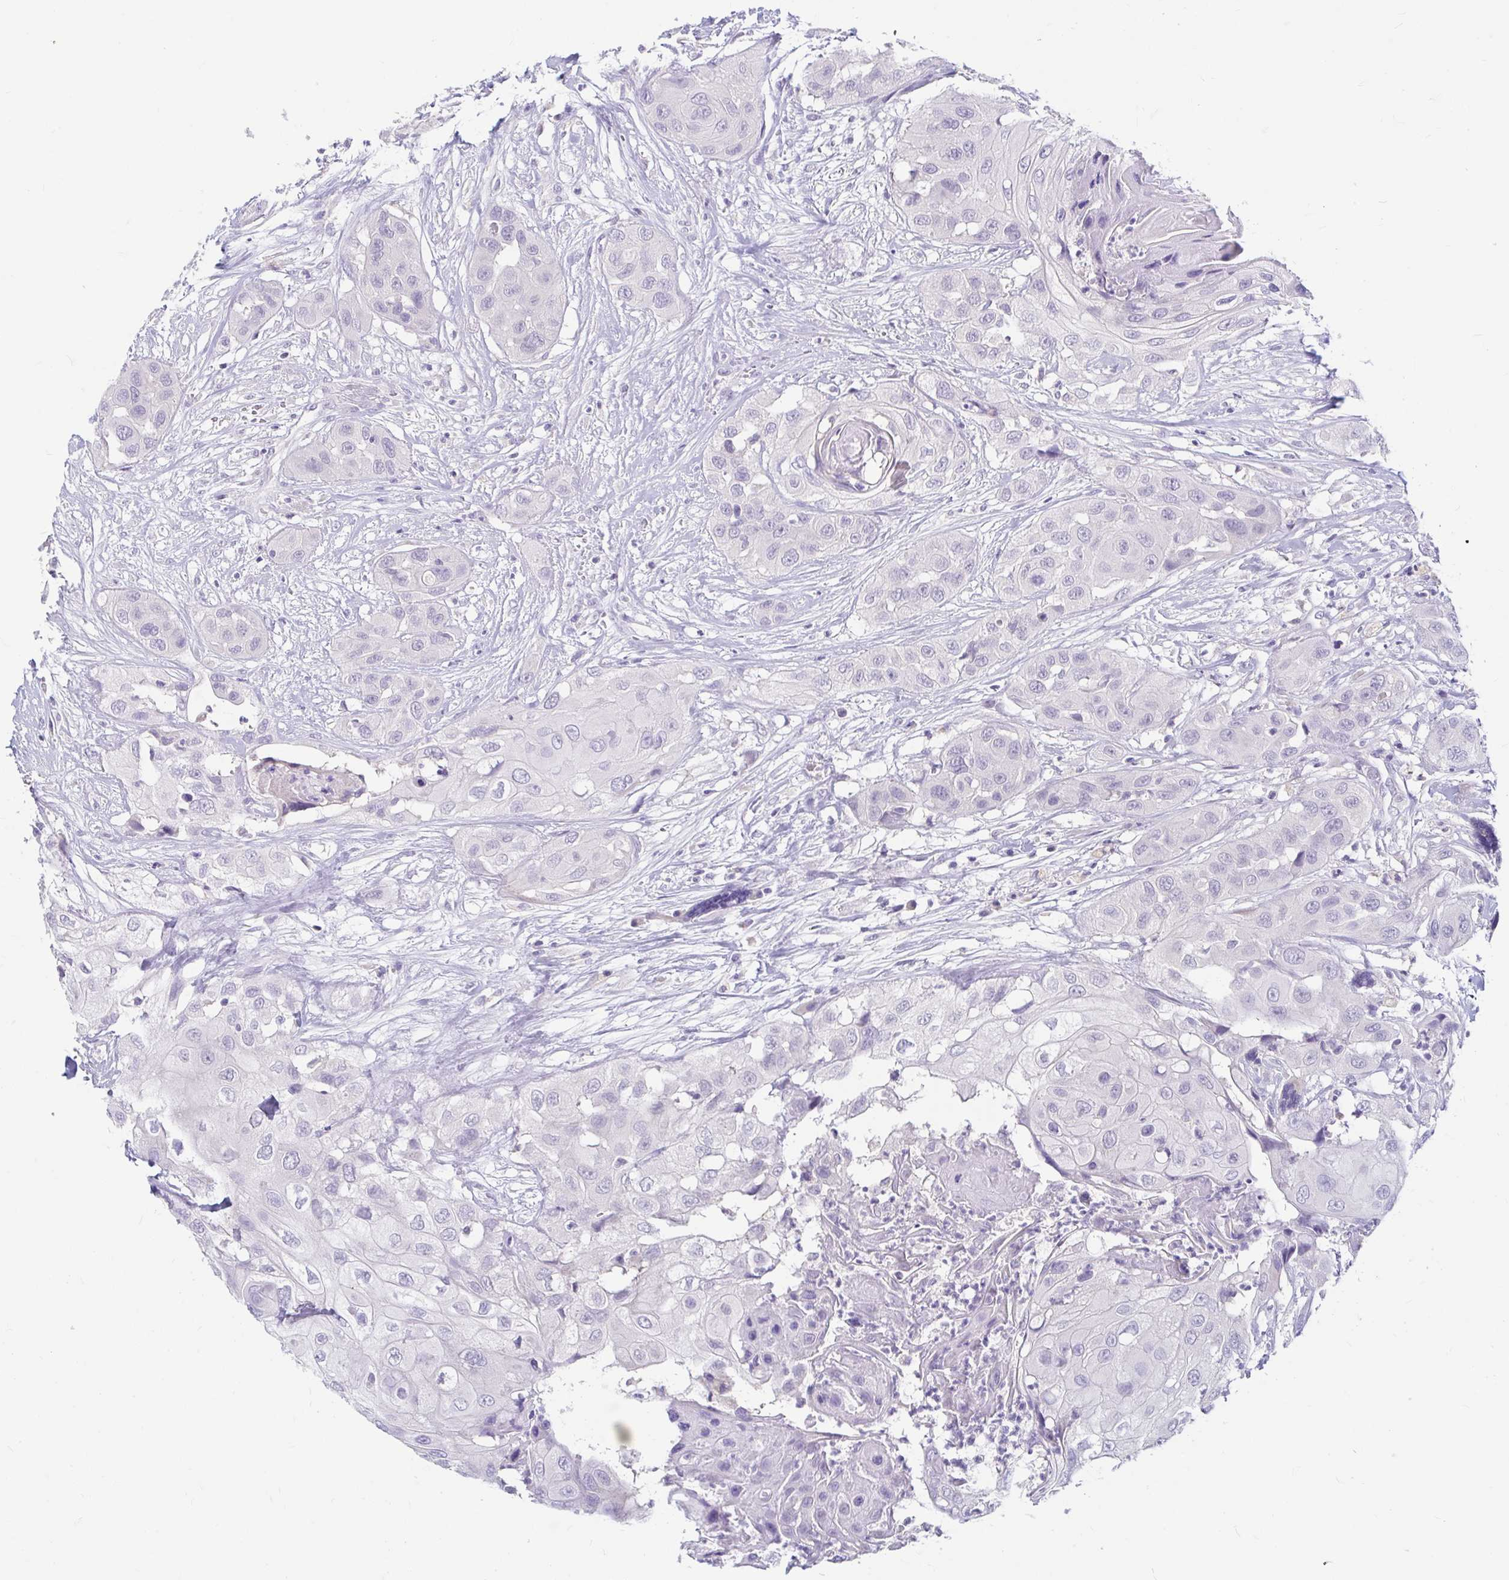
{"staining": {"intensity": "negative", "quantity": "none", "location": "none"}, "tissue": "head and neck cancer", "cell_type": "Tumor cells", "image_type": "cancer", "snomed": [{"axis": "morphology", "description": "Squamous cell carcinoma, NOS"}, {"axis": "topography", "description": "Head-Neck"}], "caption": "A micrograph of head and neck squamous cell carcinoma stained for a protein reveals no brown staining in tumor cells. Brightfield microscopy of immunohistochemistry (IHC) stained with DAB (brown) and hematoxylin (blue), captured at high magnification.", "gene": "ADH1A", "patient": {"sex": "male", "age": 83}}